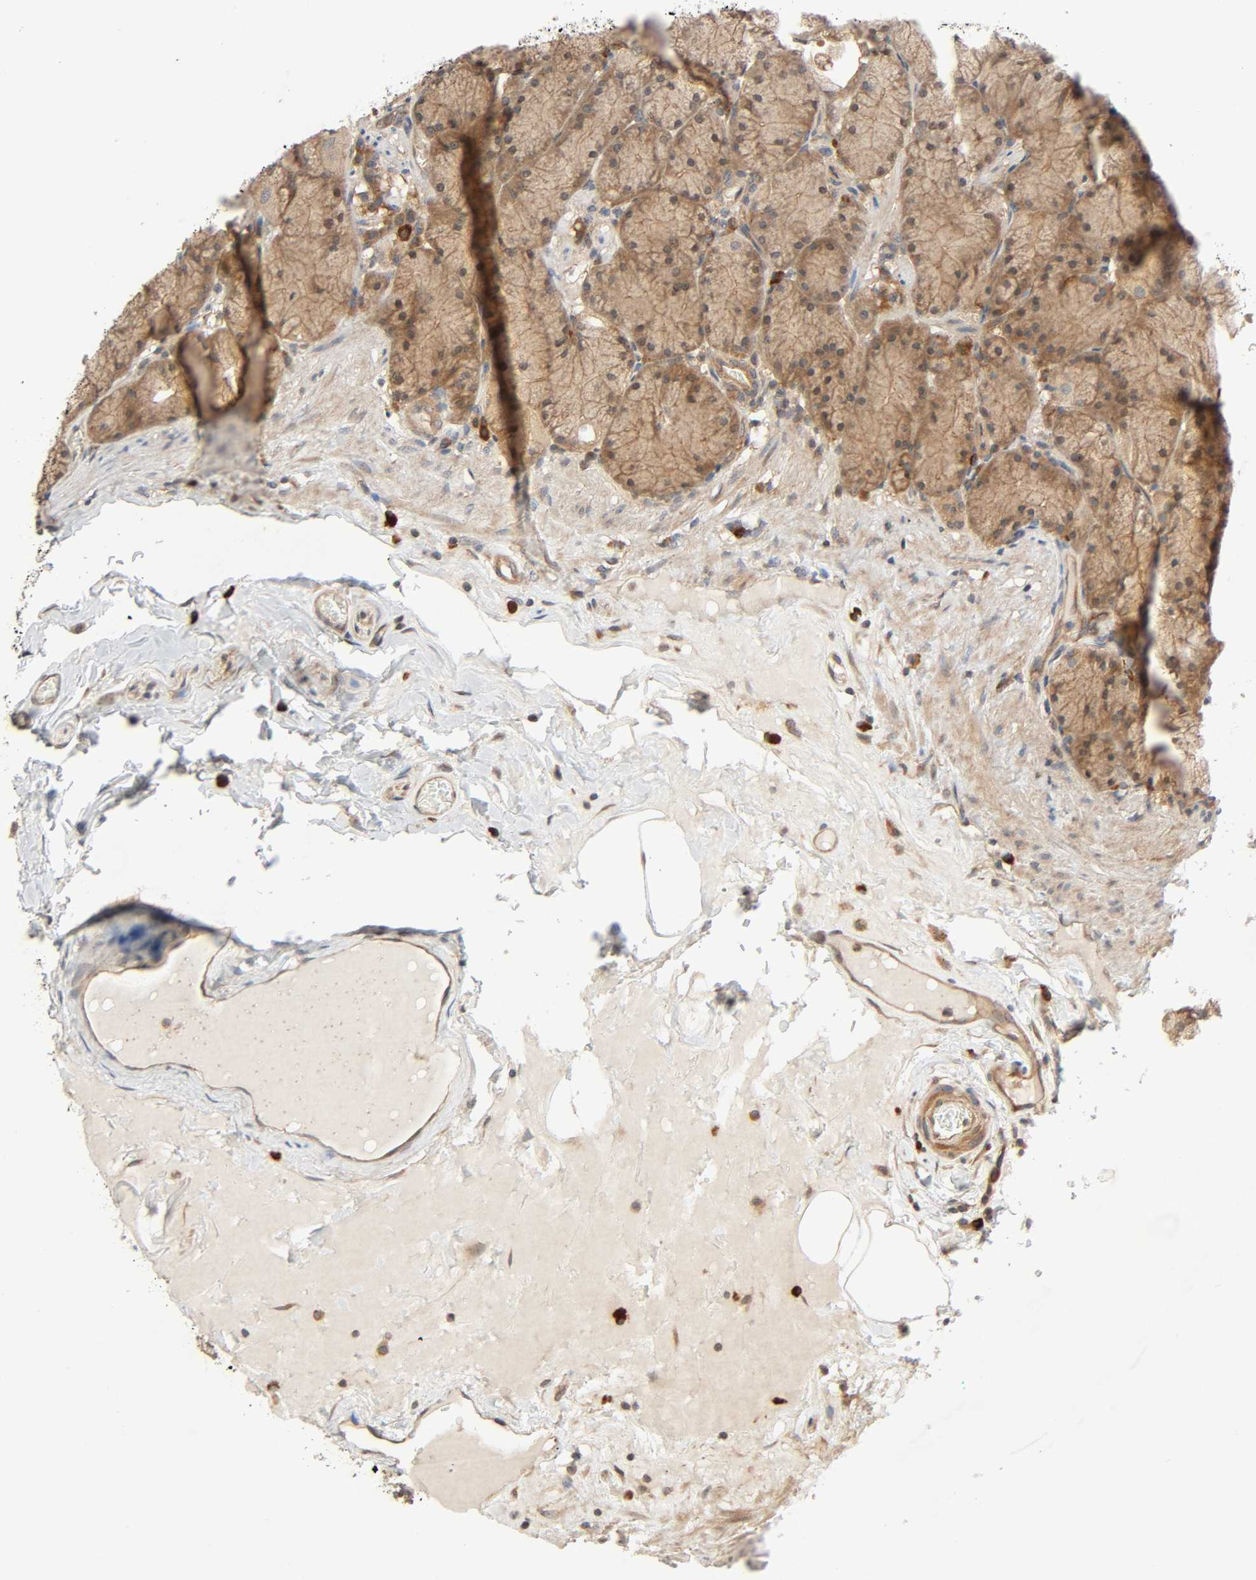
{"staining": {"intensity": "moderate", "quantity": ">75%", "location": "cytoplasmic/membranous"}, "tissue": "stomach", "cell_type": "Glandular cells", "image_type": "normal", "snomed": [{"axis": "morphology", "description": "Normal tissue, NOS"}, {"axis": "topography", "description": "Stomach, upper"}], "caption": "This is a micrograph of immunohistochemistry staining of normal stomach, which shows moderate expression in the cytoplasmic/membranous of glandular cells.", "gene": "PPP2R1B", "patient": {"sex": "female", "age": 56}}